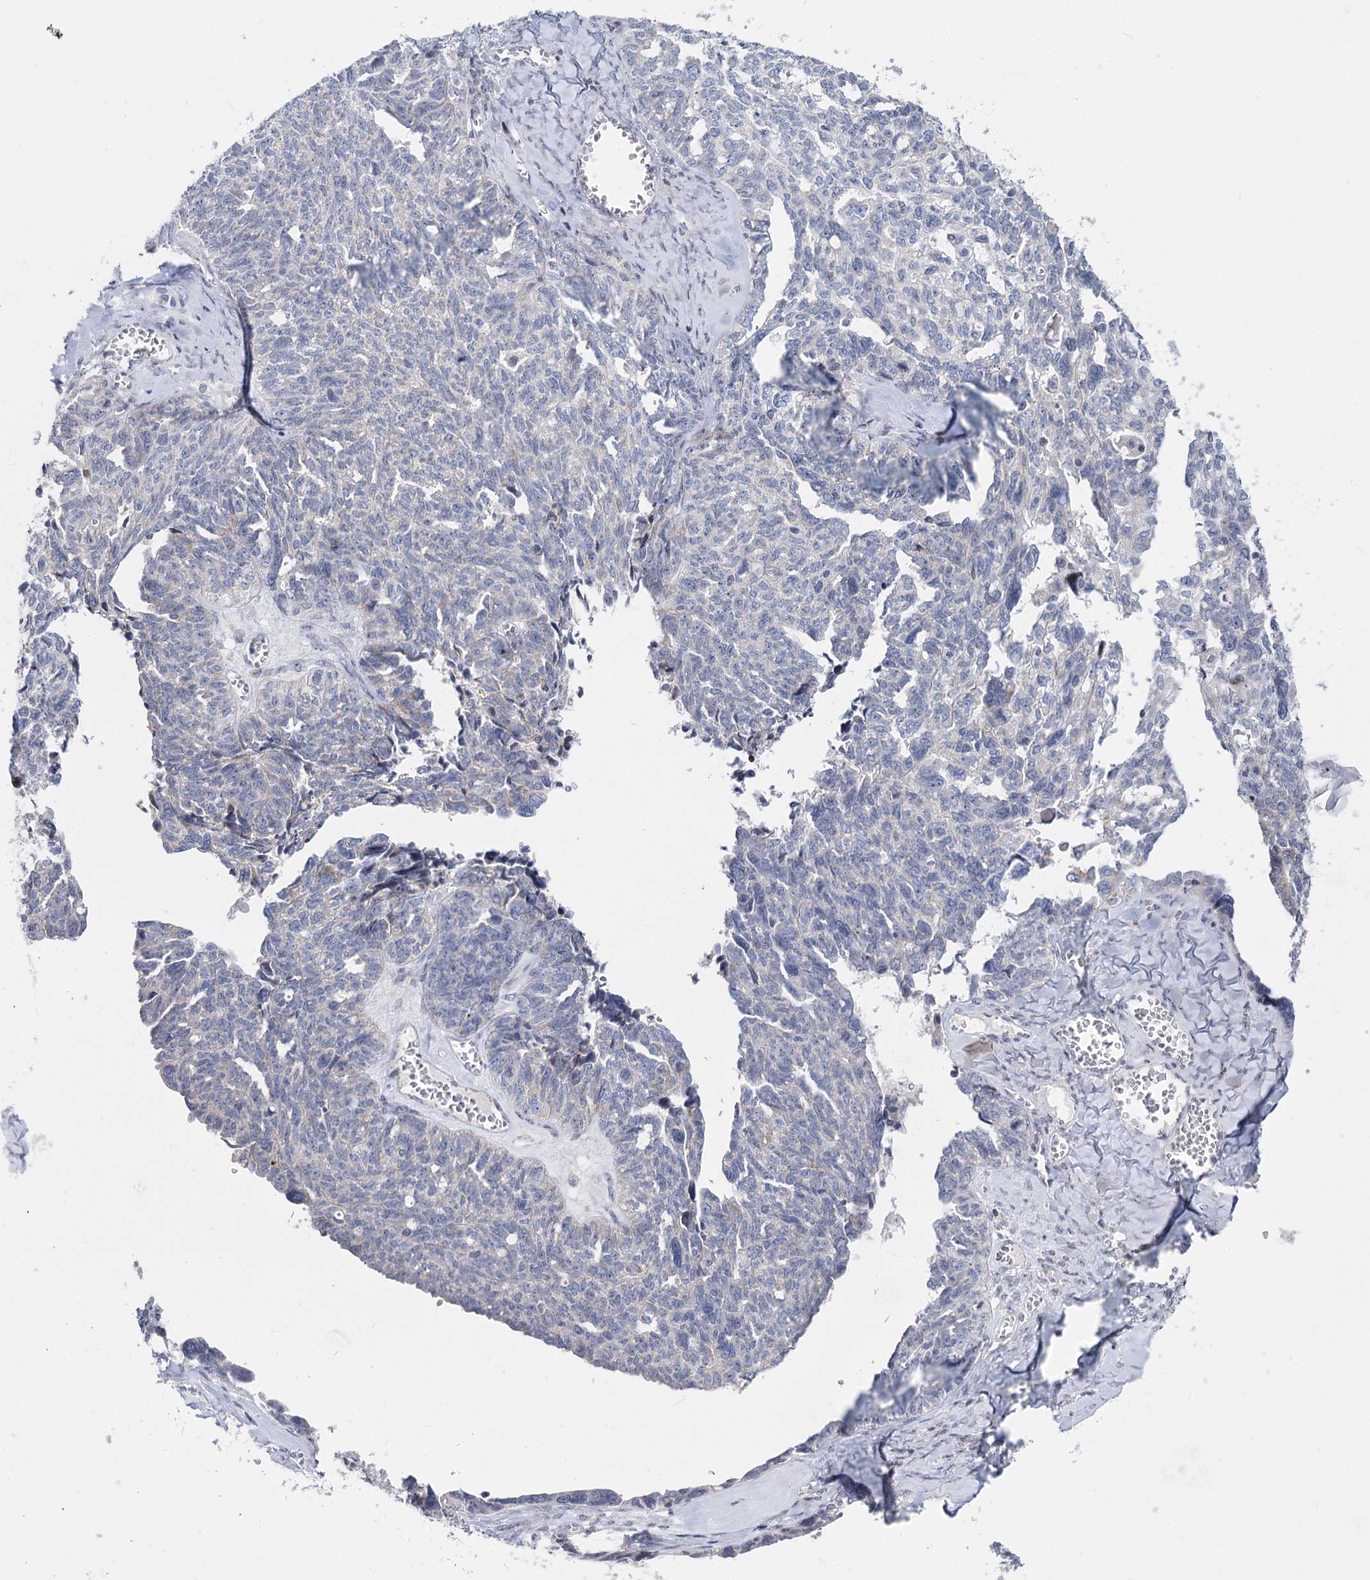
{"staining": {"intensity": "negative", "quantity": "none", "location": "none"}, "tissue": "ovarian cancer", "cell_type": "Tumor cells", "image_type": "cancer", "snomed": [{"axis": "morphology", "description": "Cystadenocarcinoma, serous, NOS"}, {"axis": "topography", "description": "Ovary"}], "caption": "Immunohistochemistry of human ovarian serous cystadenocarcinoma displays no staining in tumor cells.", "gene": "PTGR1", "patient": {"sex": "female", "age": 79}}